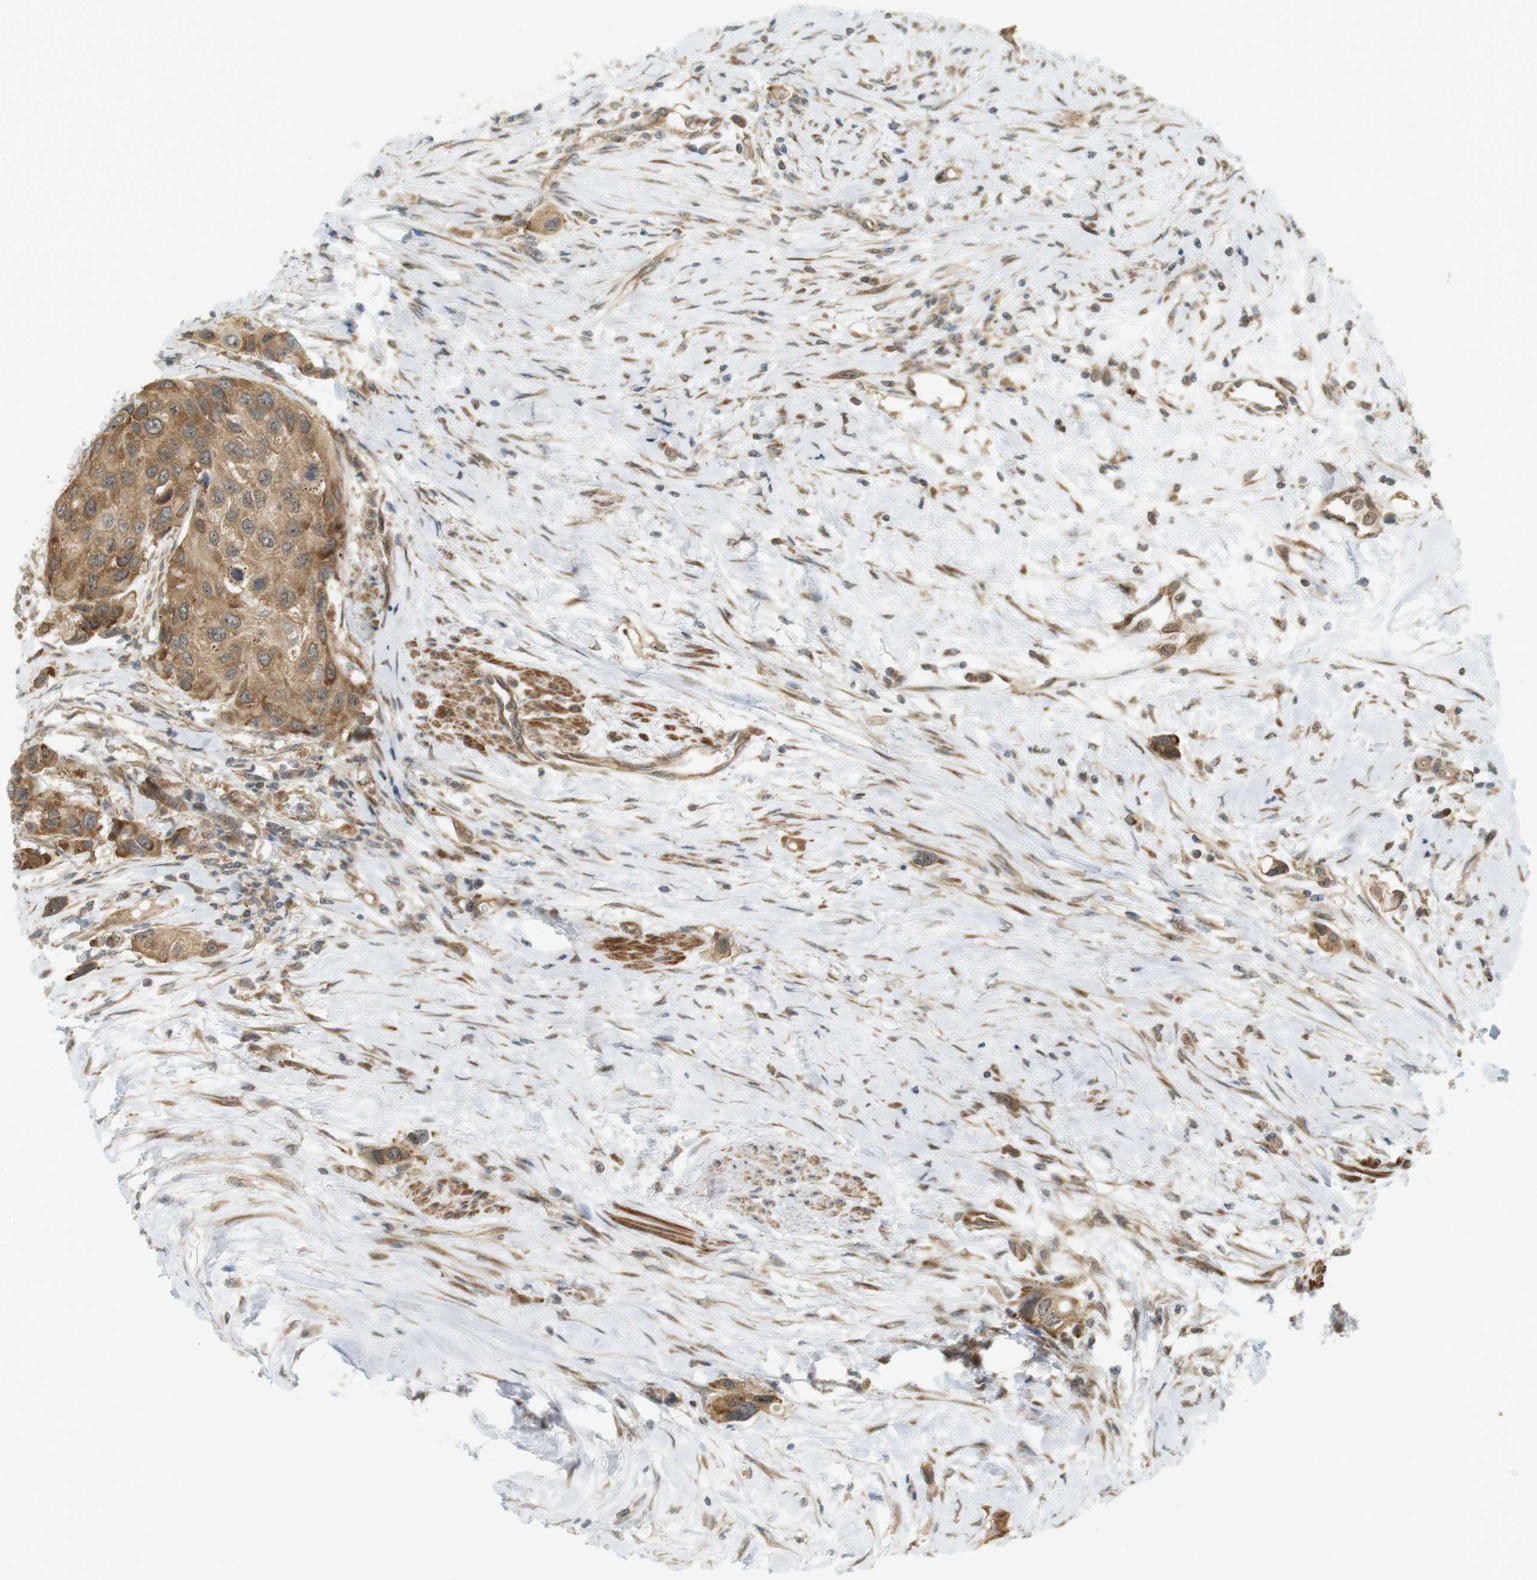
{"staining": {"intensity": "moderate", "quantity": ">75%", "location": "cytoplasmic/membranous"}, "tissue": "urothelial cancer", "cell_type": "Tumor cells", "image_type": "cancer", "snomed": [{"axis": "morphology", "description": "Urothelial carcinoma, High grade"}, {"axis": "topography", "description": "Urinary bladder"}], "caption": "Immunohistochemical staining of urothelial cancer displays medium levels of moderate cytoplasmic/membranous staining in about >75% of tumor cells.", "gene": "PA2G4", "patient": {"sex": "female", "age": 56}}